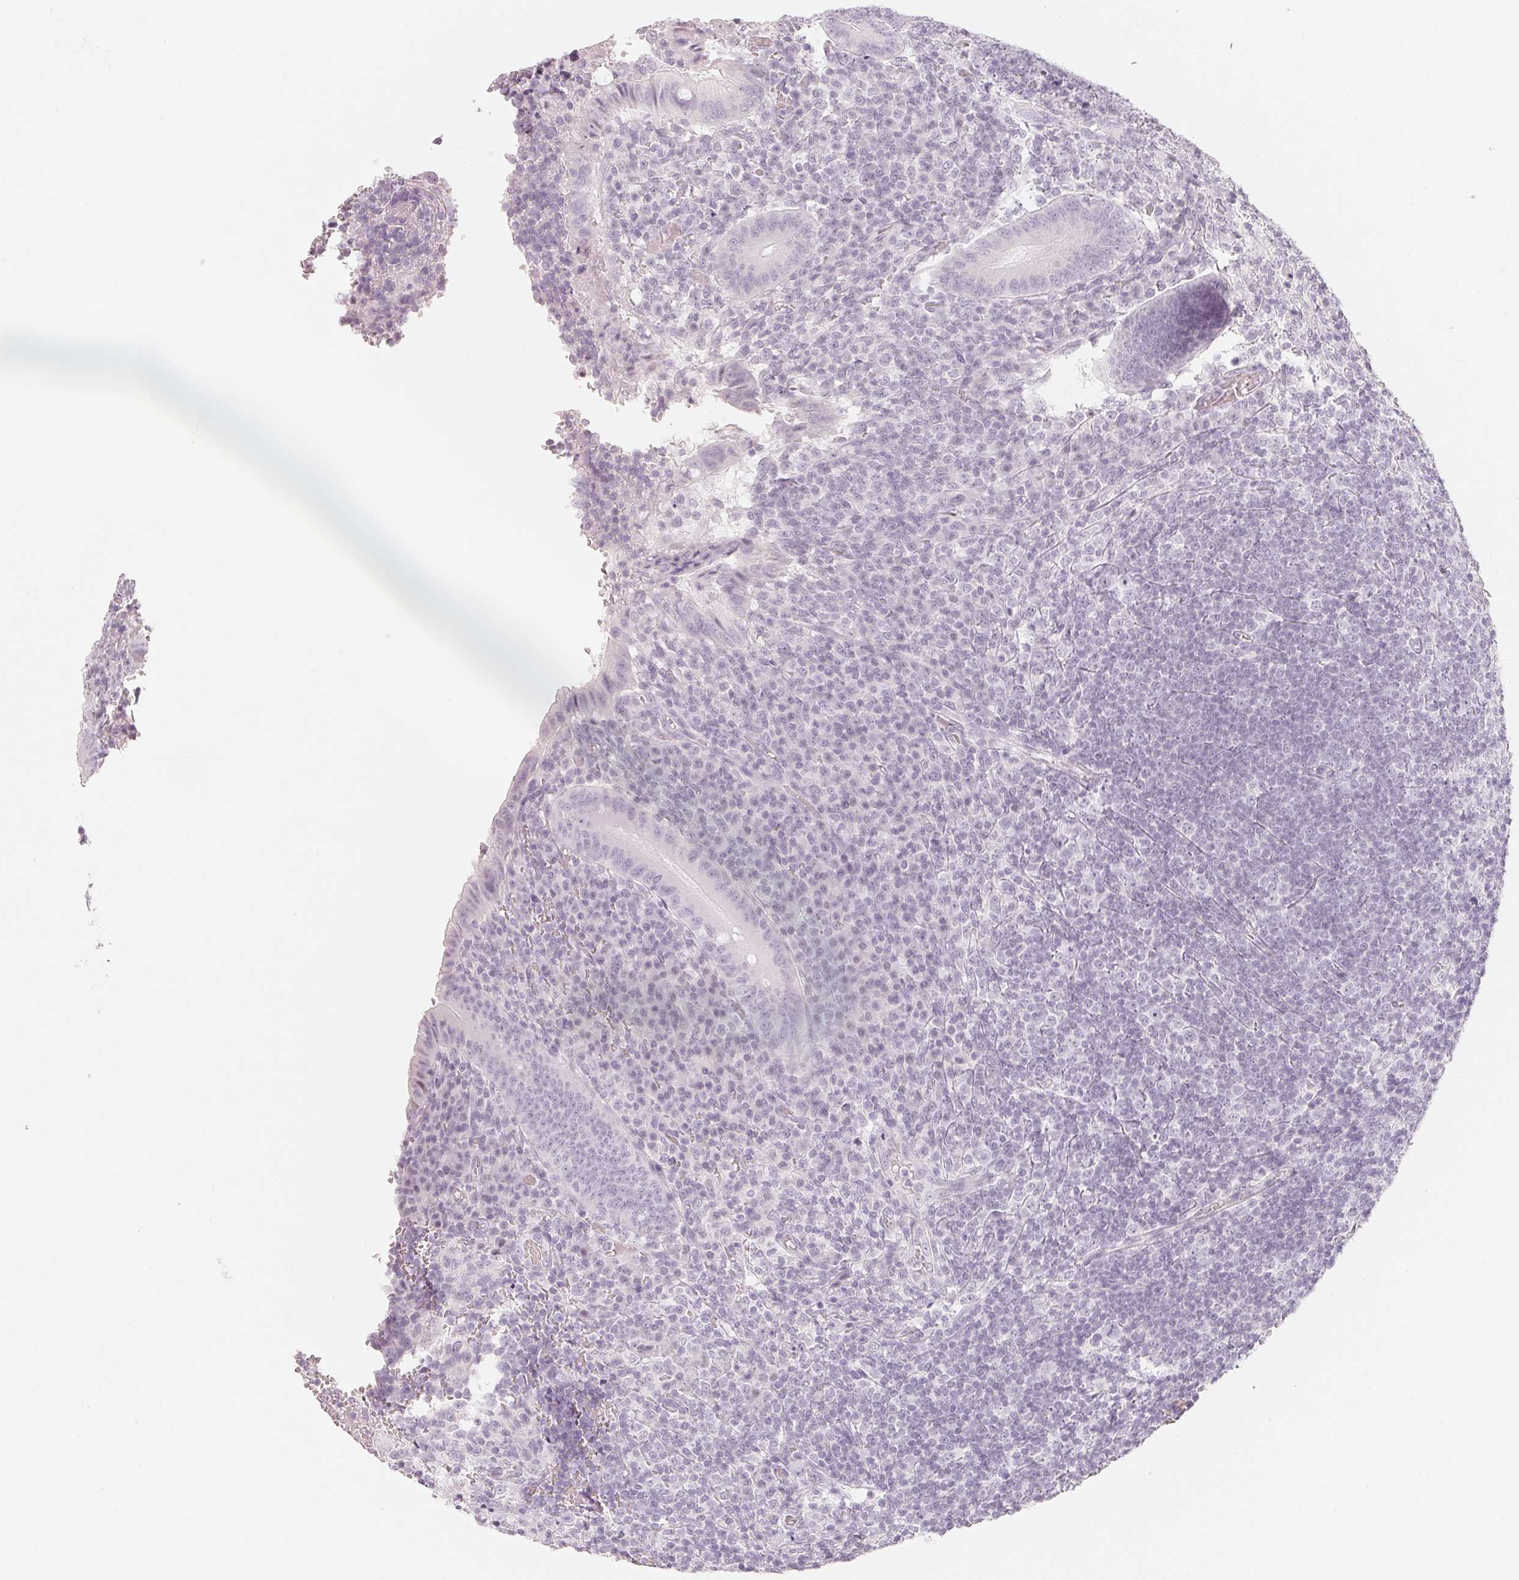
{"staining": {"intensity": "negative", "quantity": "none", "location": "none"}, "tissue": "appendix", "cell_type": "Glandular cells", "image_type": "normal", "snomed": [{"axis": "morphology", "description": "Normal tissue, NOS"}, {"axis": "topography", "description": "Appendix"}], "caption": "The histopathology image reveals no significant positivity in glandular cells of appendix. The staining is performed using DAB brown chromogen with nuclei counter-stained in using hematoxylin.", "gene": "SLC22A8", "patient": {"sex": "male", "age": 18}}